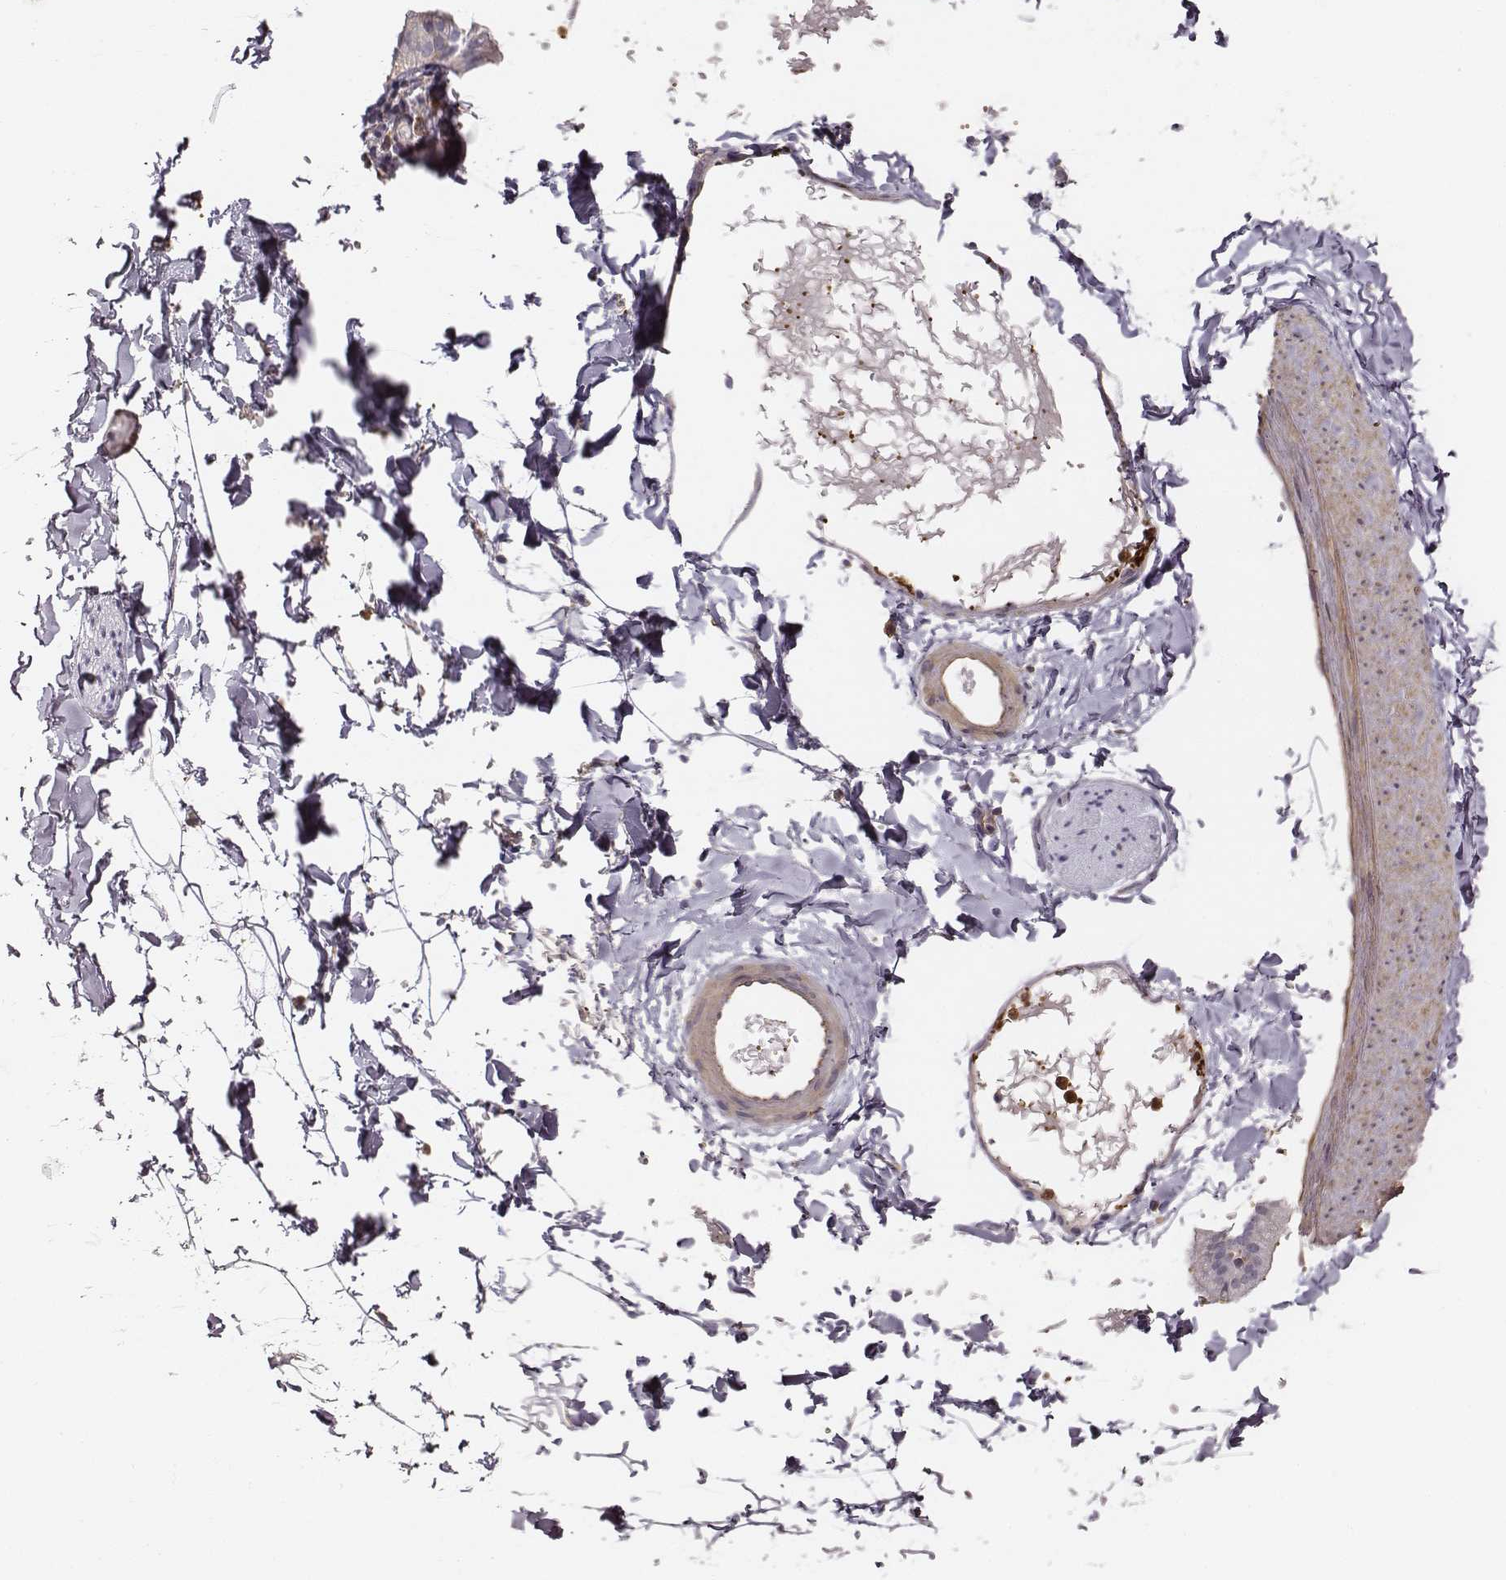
{"staining": {"intensity": "negative", "quantity": "none", "location": "none"}, "tissue": "adipose tissue", "cell_type": "Adipocytes", "image_type": "normal", "snomed": [{"axis": "morphology", "description": "Normal tissue, NOS"}, {"axis": "topography", "description": "Gallbladder"}, {"axis": "topography", "description": "Peripheral nerve tissue"}], "caption": "The histopathology image displays no staining of adipocytes in benign adipose tissue.", "gene": "ZYX", "patient": {"sex": "female", "age": 45}}